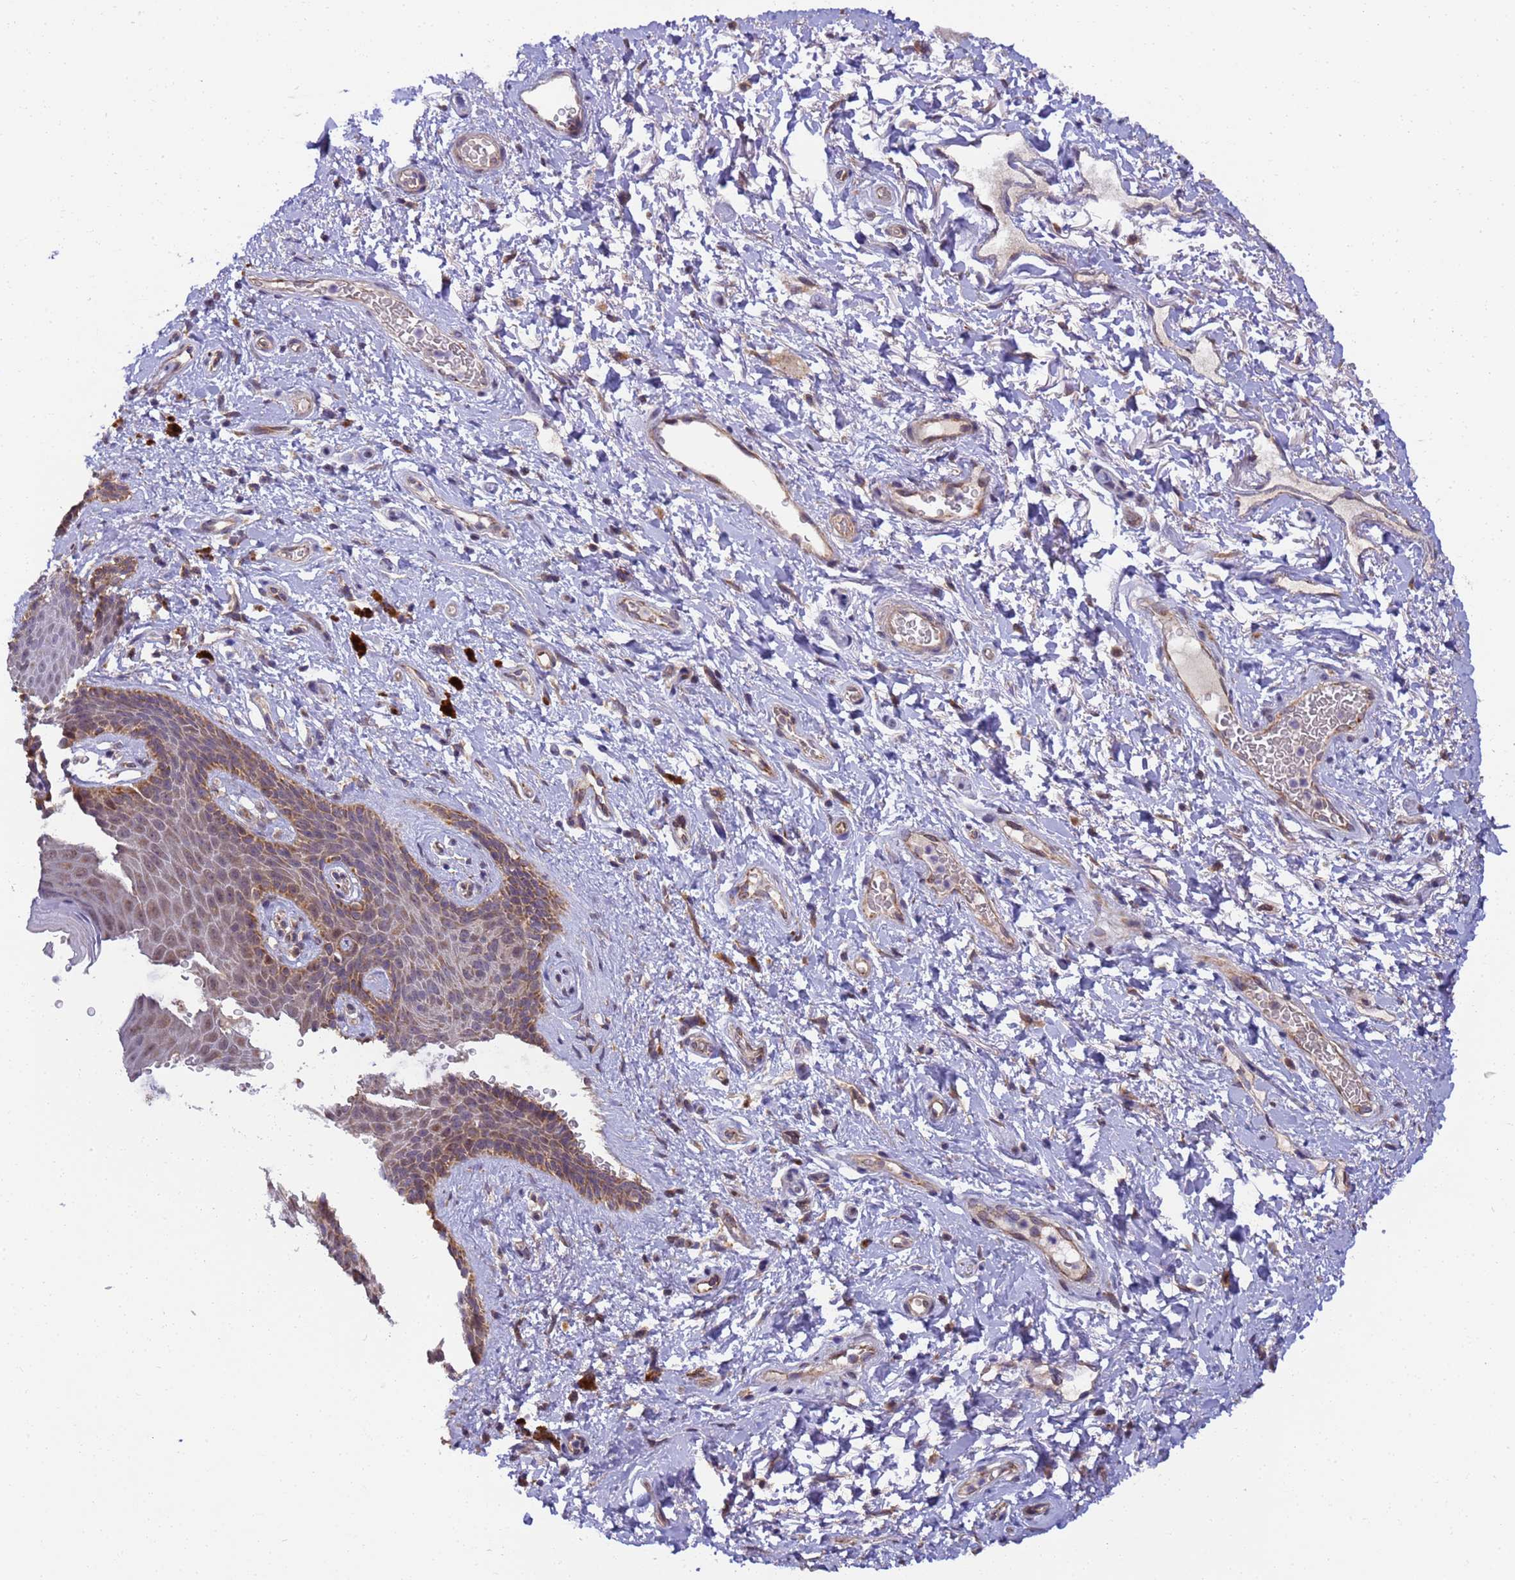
{"staining": {"intensity": "moderate", "quantity": ">75%", "location": "cytoplasmic/membranous"}, "tissue": "skin", "cell_type": "Epidermal cells", "image_type": "normal", "snomed": [{"axis": "morphology", "description": "Normal tissue, NOS"}, {"axis": "topography", "description": "Anal"}], "caption": "Moderate cytoplasmic/membranous staining is identified in about >75% of epidermal cells in unremarkable skin.", "gene": "RAPGEF3", "patient": {"sex": "female", "age": 46}}